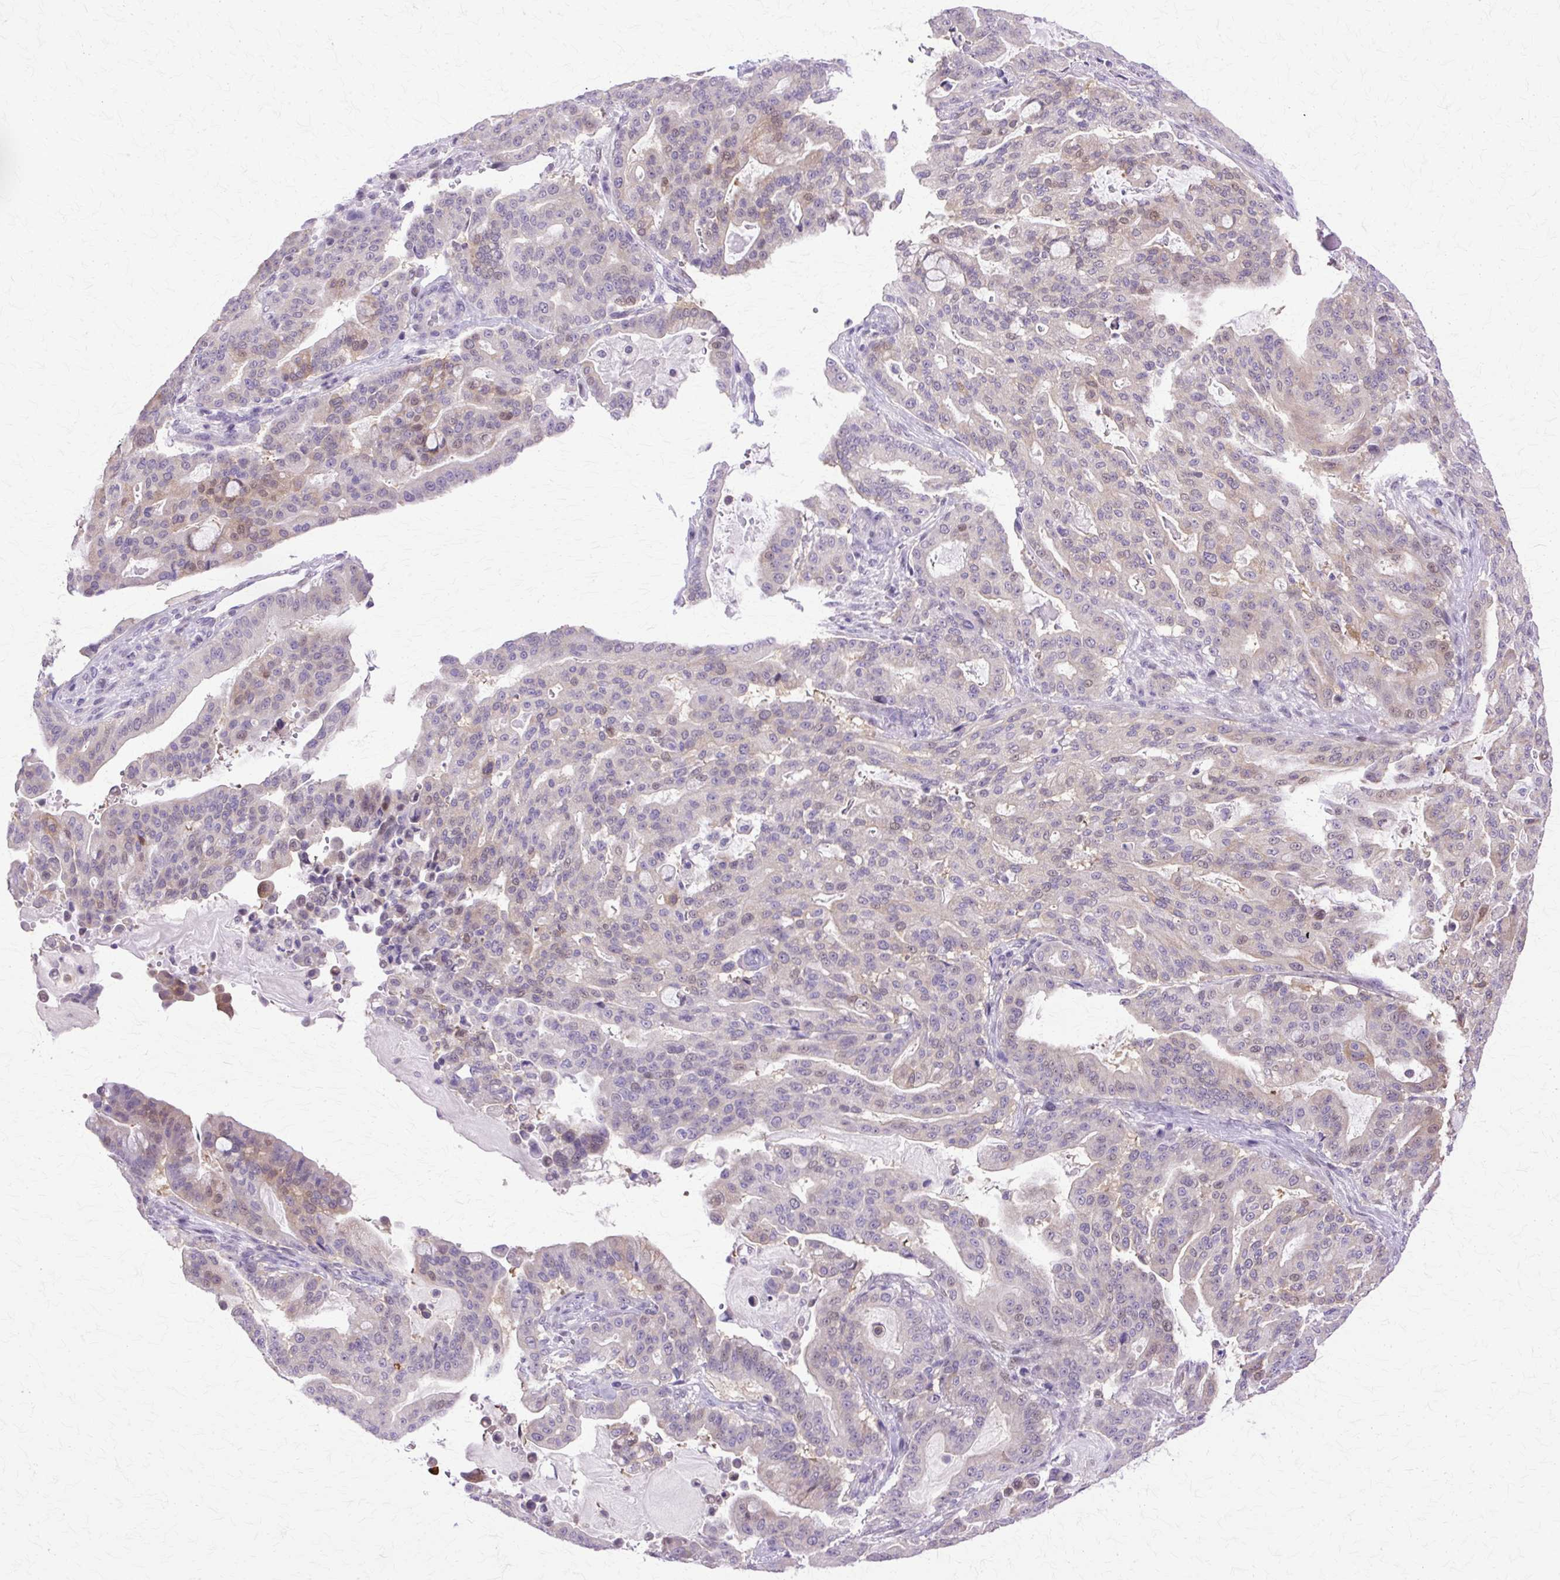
{"staining": {"intensity": "moderate", "quantity": "<25%", "location": "cytoplasmic/membranous,nuclear"}, "tissue": "pancreatic cancer", "cell_type": "Tumor cells", "image_type": "cancer", "snomed": [{"axis": "morphology", "description": "Adenocarcinoma, NOS"}, {"axis": "topography", "description": "Pancreas"}], "caption": "A micrograph of adenocarcinoma (pancreatic) stained for a protein exhibits moderate cytoplasmic/membranous and nuclear brown staining in tumor cells.", "gene": "HSPA8", "patient": {"sex": "male", "age": 63}}